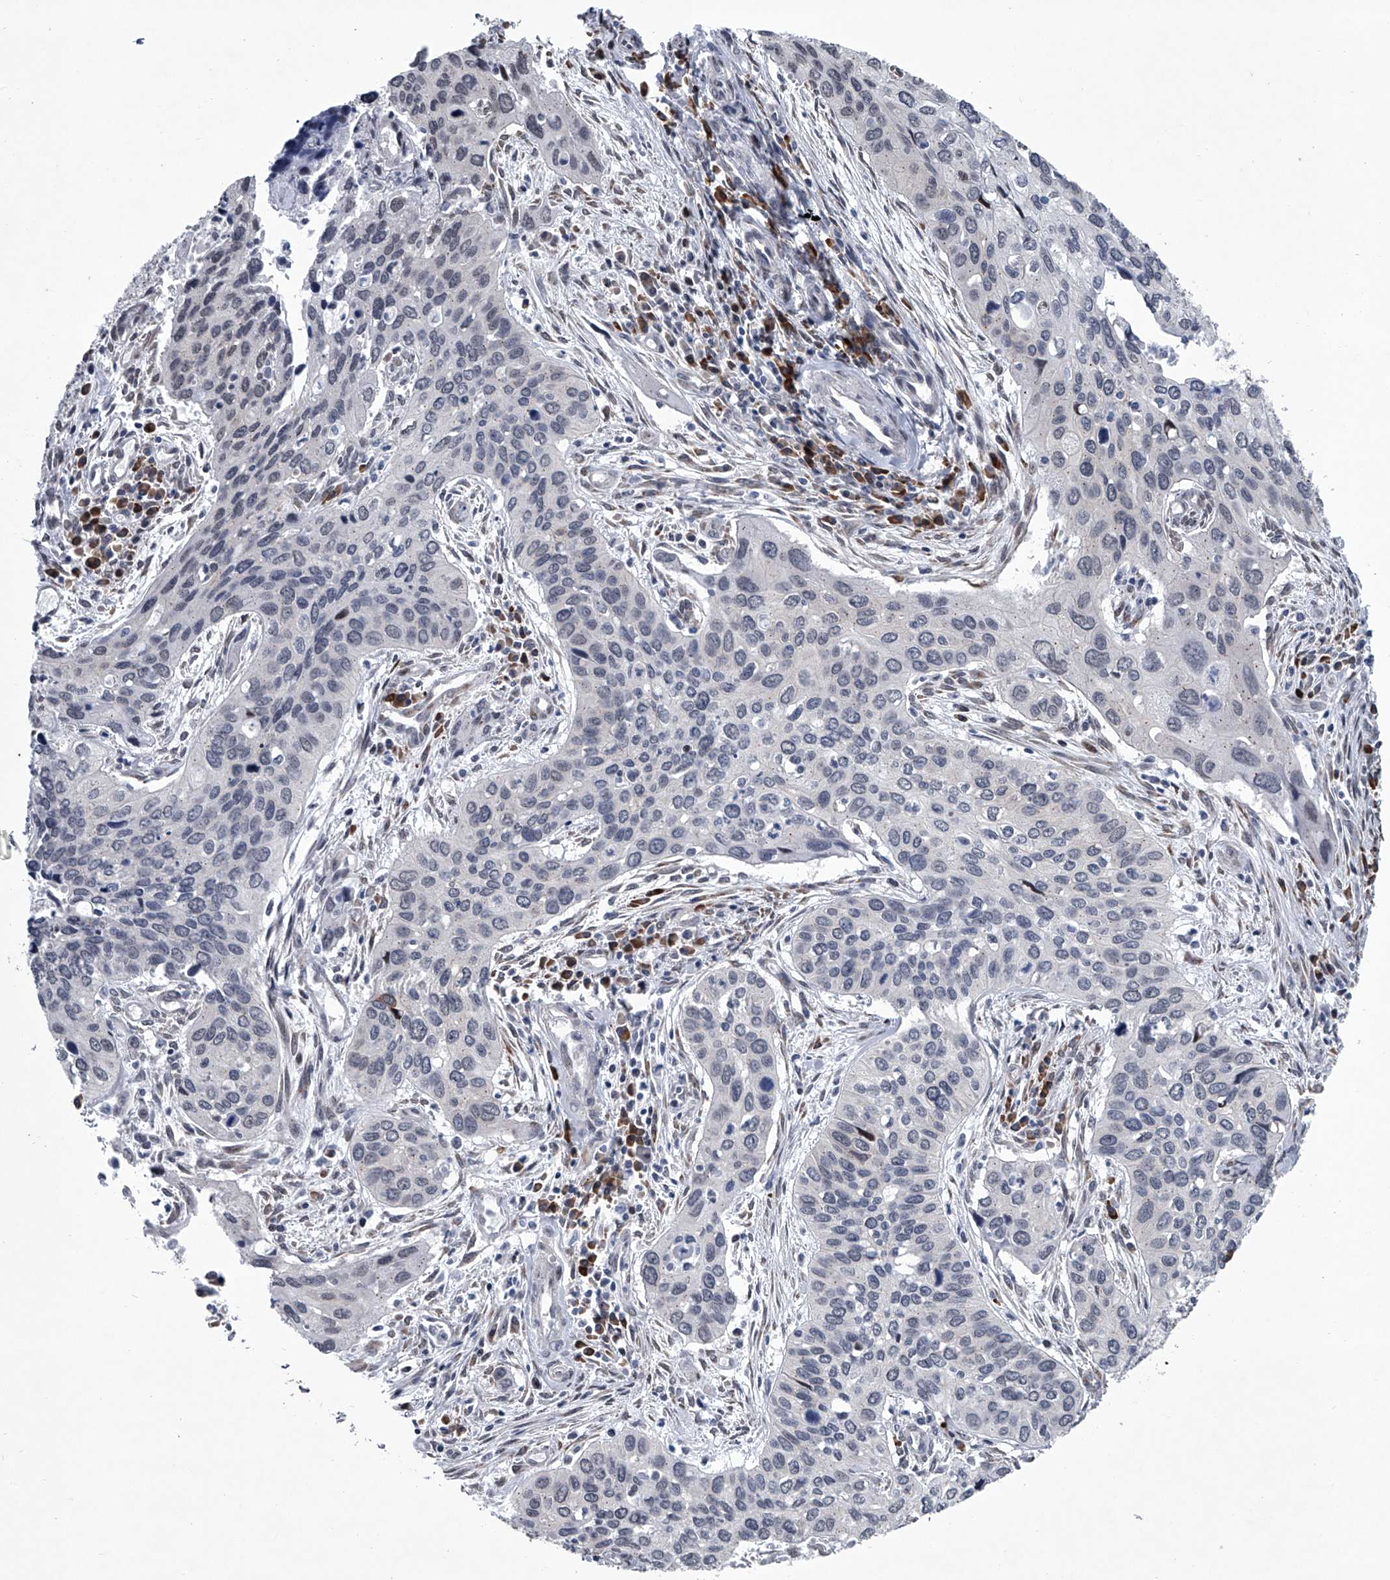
{"staining": {"intensity": "negative", "quantity": "none", "location": "none"}, "tissue": "cervical cancer", "cell_type": "Tumor cells", "image_type": "cancer", "snomed": [{"axis": "morphology", "description": "Squamous cell carcinoma, NOS"}, {"axis": "topography", "description": "Cervix"}], "caption": "There is no significant expression in tumor cells of squamous cell carcinoma (cervical). (Brightfield microscopy of DAB IHC at high magnification).", "gene": "PPP2R5D", "patient": {"sex": "female", "age": 55}}